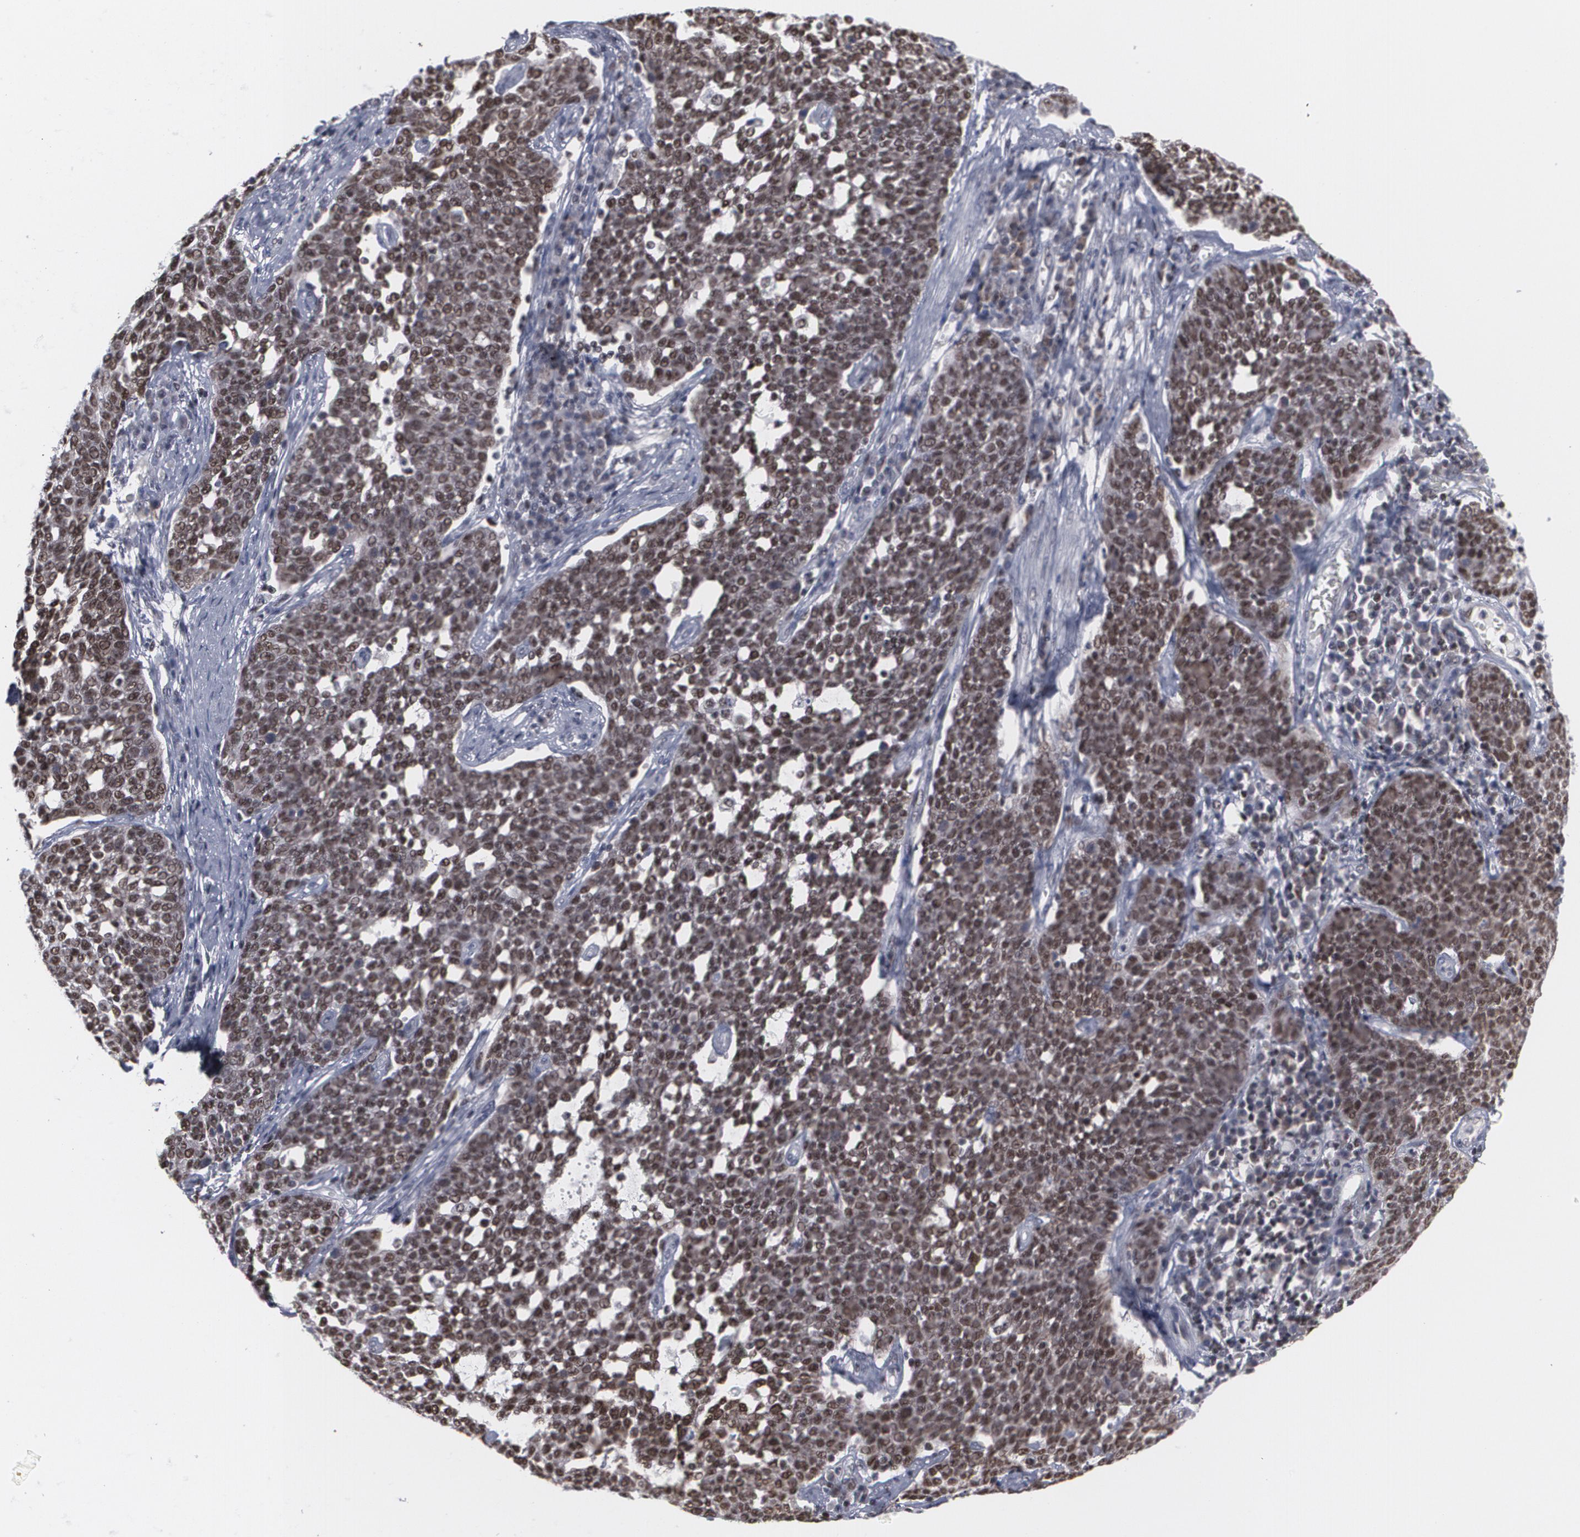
{"staining": {"intensity": "moderate", "quantity": ">75%", "location": "cytoplasmic/membranous,nuclear"}, "tissue": "cervical cancer", "cell_type": "Tumor cells", "image_type": "cancer", "snomed": [{"axis": "morphology", "description": "Squamous cell carcinoma, NOS"}, {"axis": "topography", "description": "Cervix"}], "caption": "DAB (3,3'-diaminobenzidine) immunohistochemical staining of squamous cell carcinoma (cervical) shows moderate cytoplasmic/membranous and nuclear protein expression in about >75% of tumor cells. (brown staining indicates protein expression, while blue staining denotes nuclei).", "gene": "MCL1", "patient": {"sex": "female", "age": 34}}